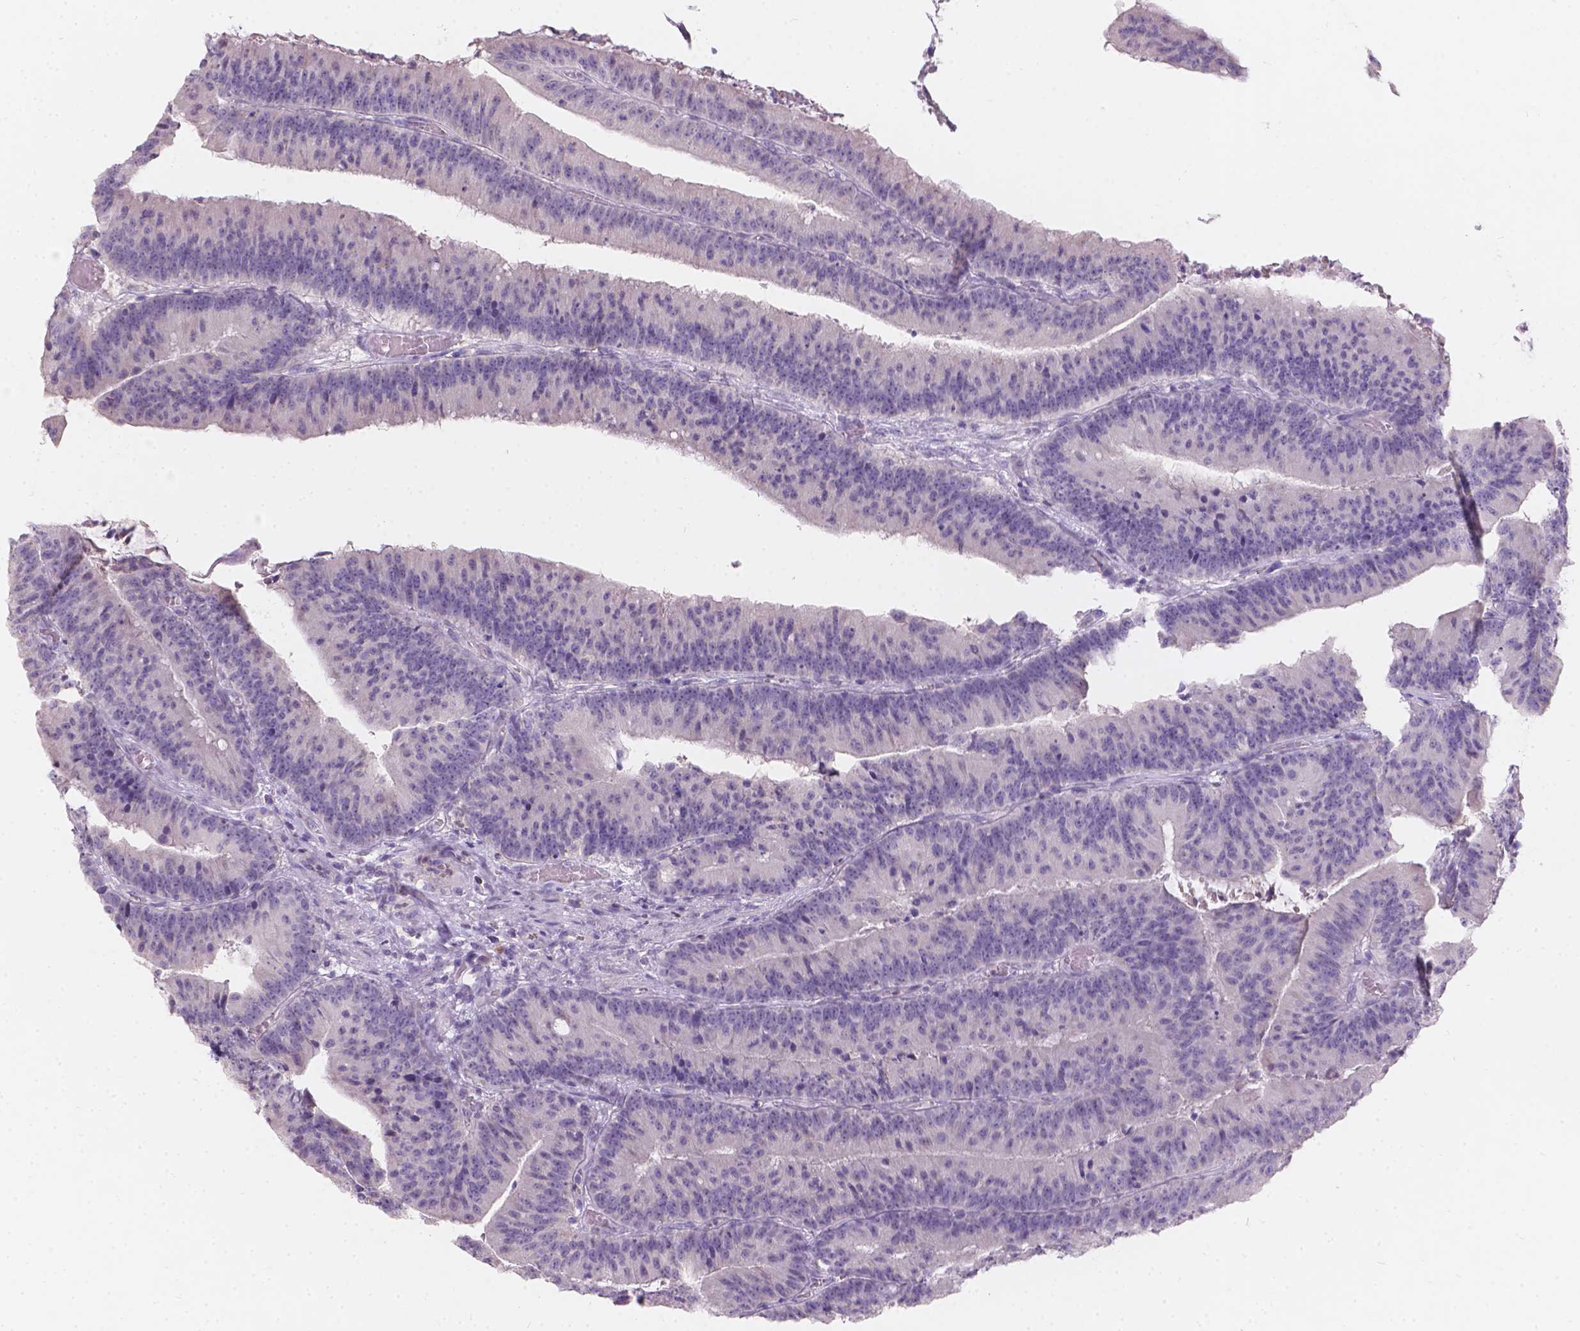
{"staining": {"intensity": "negative", "quantity": "none", "location": "none"}, "tissue": "colorectal cancer", "cell_type": "Tumor cells", "image_type": "cancer", "snomed": [{"axis": "morphology", "description": "Adenocarcinoma, NOS"}, {"axis": "topography", "description": "Colon"}], "caption": "Colorectal cancer was stained to show a protein in brown. There is no significant expression in tumor cells.", "gene": "DCAF4L1", "patient": {"sex": "female", "age": 78}}